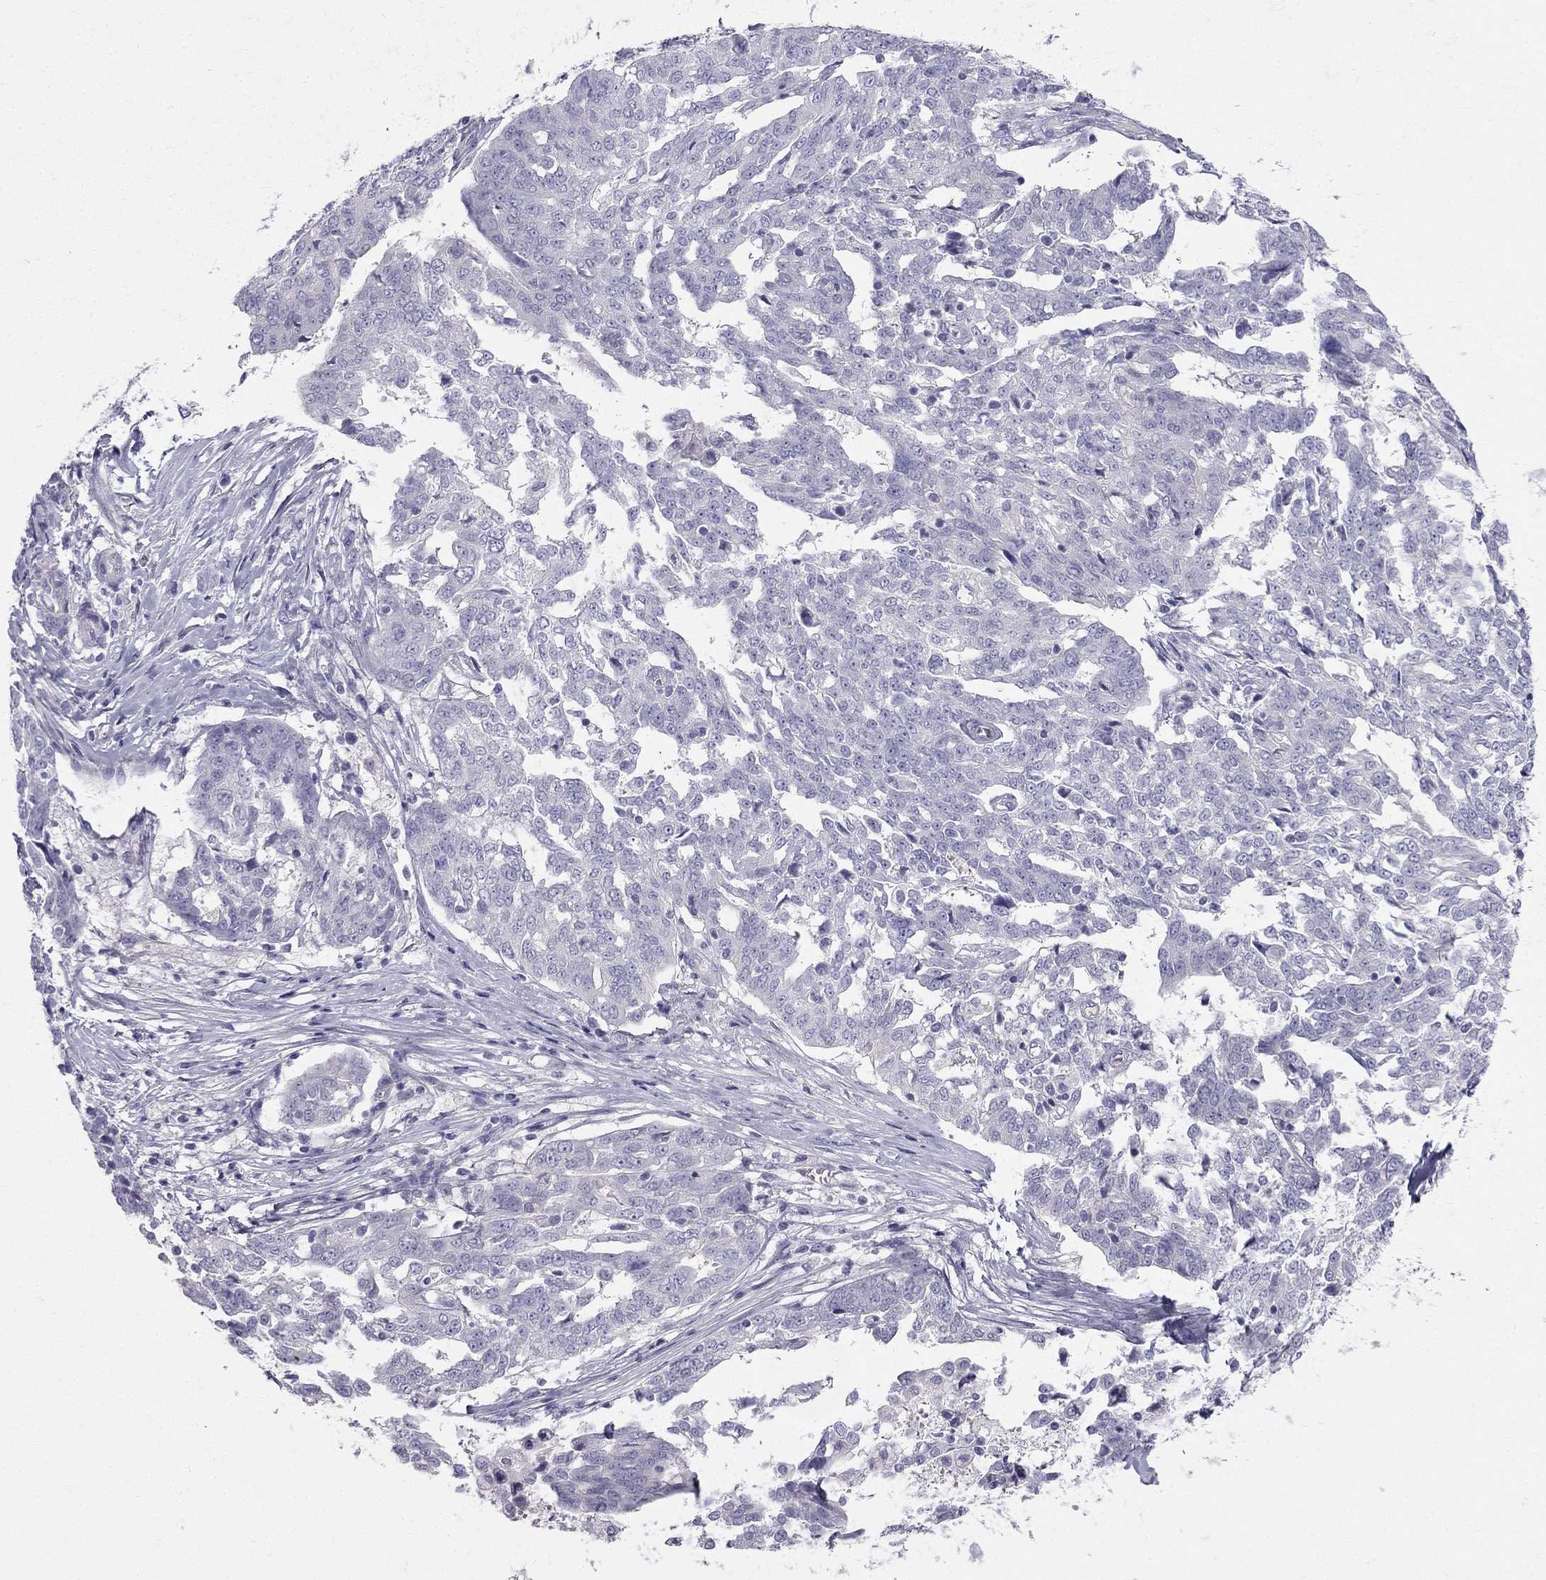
{"staining": {"intensity": "negative", "quantity": "none", "location": "none"}, "tissue": "ovarian cancer", "cell_type": "Tumor cells", "image_type": "cancer", "snomed": [{"axis": "morphology", "description": "Cystadenocarcinoma, serous, NOS"}, {"axis": "topography", "description": "Ovary"}], "caption": "Ovarian cancer (serous cystadenocarcinoma) stained for a protein using immunohistochemistry (IHC) shows no positivity tumor cells.", "gene": "GJA8", "patient": {"sex": "female", "age": 67}}